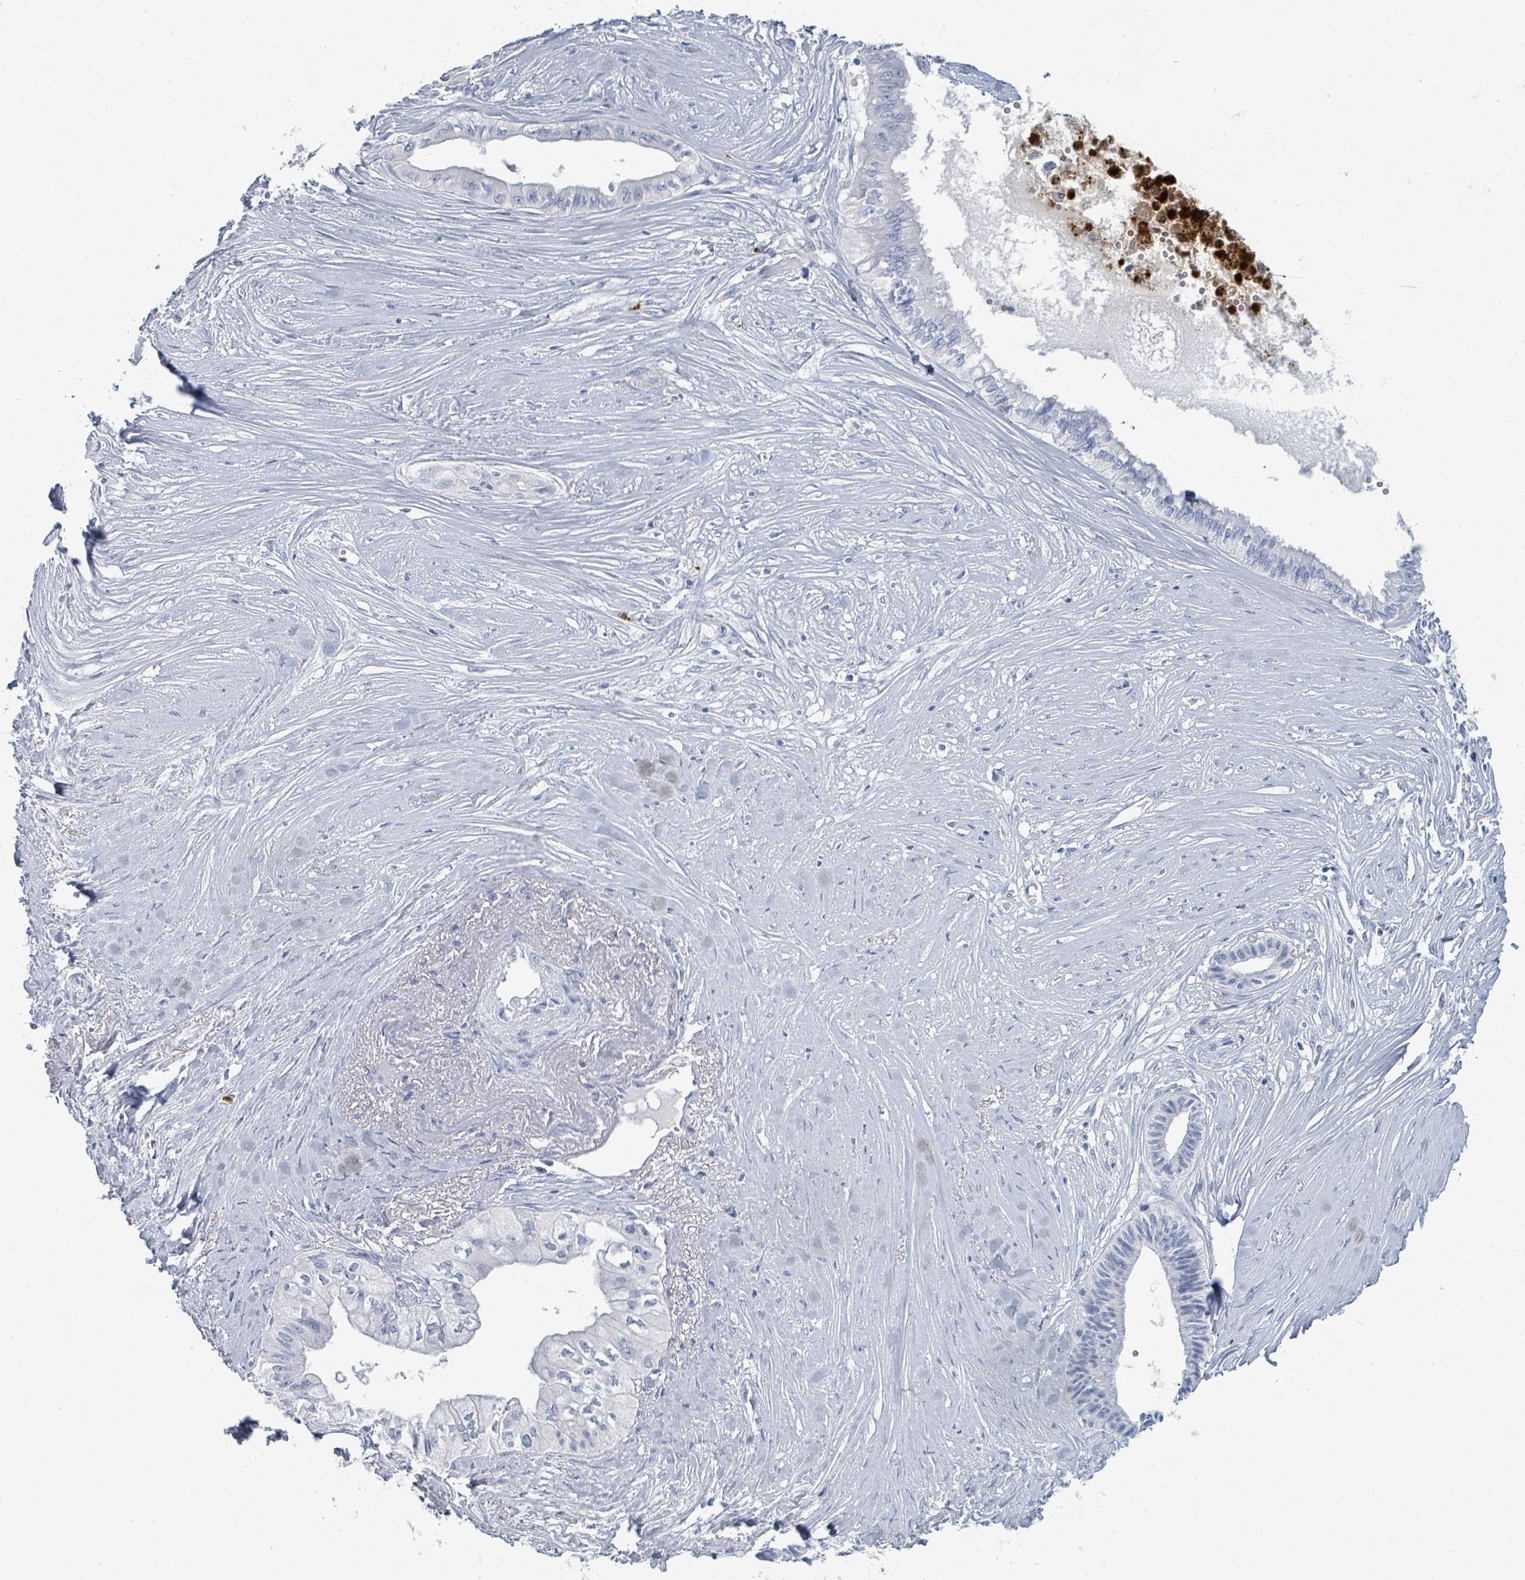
{"staining": {"intensity": "negative", "quantity": "none", "location": "none"}, "tissue": "pancreatic cancer", "cell_type": "Tumor cells", "image_type": "cancer", "snomed": [{"axis": "morphology", "description": "Adenocarcinoma, NOS"}, {"axis": "topography", "description": "Pancreas"}], "caption": "Immunohistochemistry (IHC) of human pancreatic cancer demonstrates no positivity in tumor cells.", "gene": "DEFA4", "patient": {"sex": "male", "age": 71}}